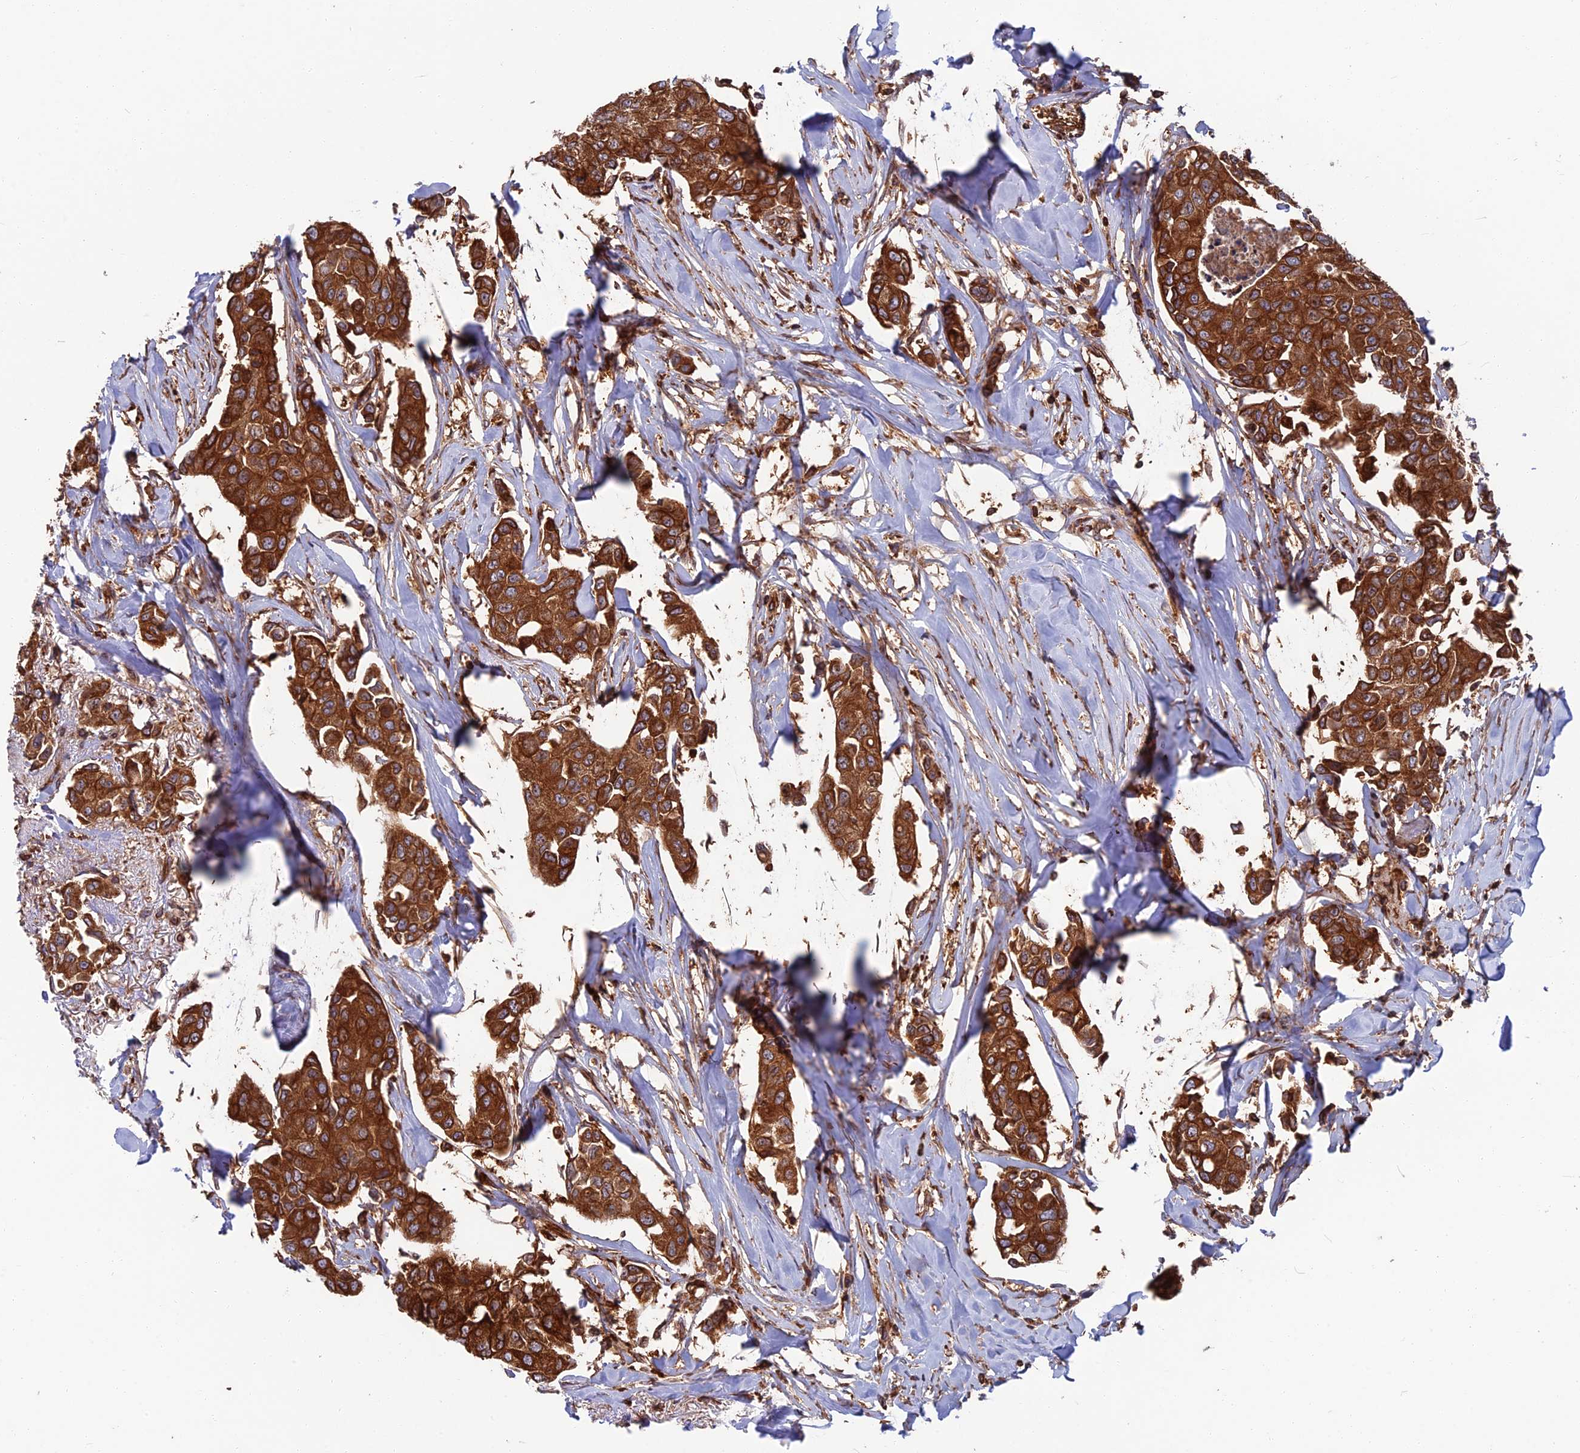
{"staining": {"intensity": "strong", "quantity": ">75%", "location": "cytoplasmic/membranous"}, "tissue": "breast cancer", "cell_type": "Tumor cells", "image_type": "cancer", "snomed": [{"axis": "morphology", "description": "Duct carcinoma"}, {"axis": "topography", "description": "Breast"}], "caption": "A brown stain shows strong cytoplasmic/membranous expression of a protein in human breast cancer tumor cells.", "gene": "WDR1", "patient": {"sex": "female", "age": 80}}